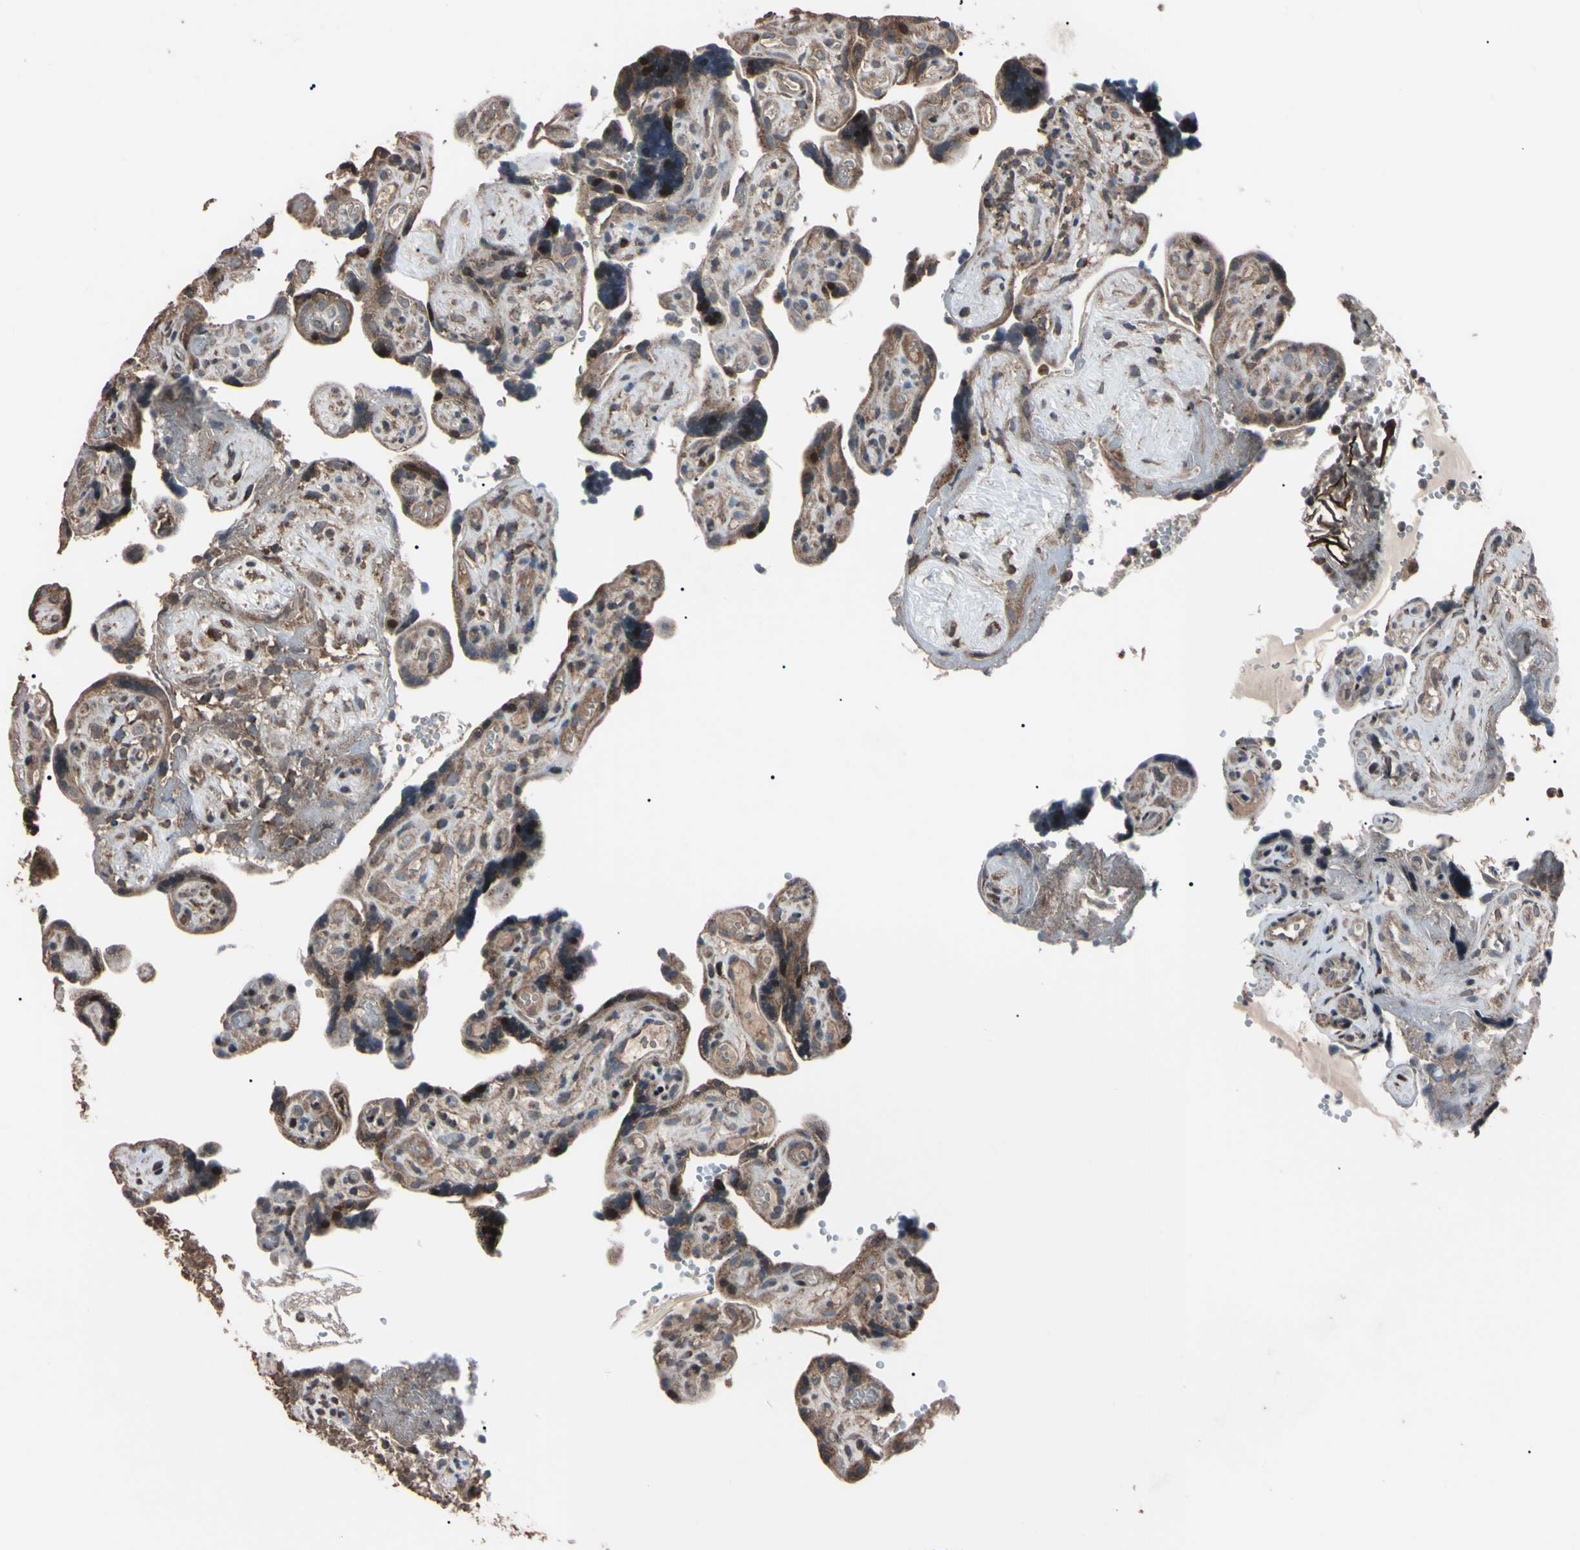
{"staining": {"intensity": "weak", "quantity": ">75%", "location": "cytoplasmic/membranous"}, "tissue": "placenta", "cell_type": "Decidual cells", "image_type": "normal", "snomed": [{"axis": "morphology", "description": "Normal tissue, NOS"}, {"axis": "topography", "description": "Placenta"}], "caption": "High-power microscopy captured an immunohistochemistry image of unremarkable placenta, revealing weak cytoplasmic/membranous staining in approximately >75% of decidual cells.", "gene": "TNFRSF1A", "patient": {"sex": "female", "age": 30}}